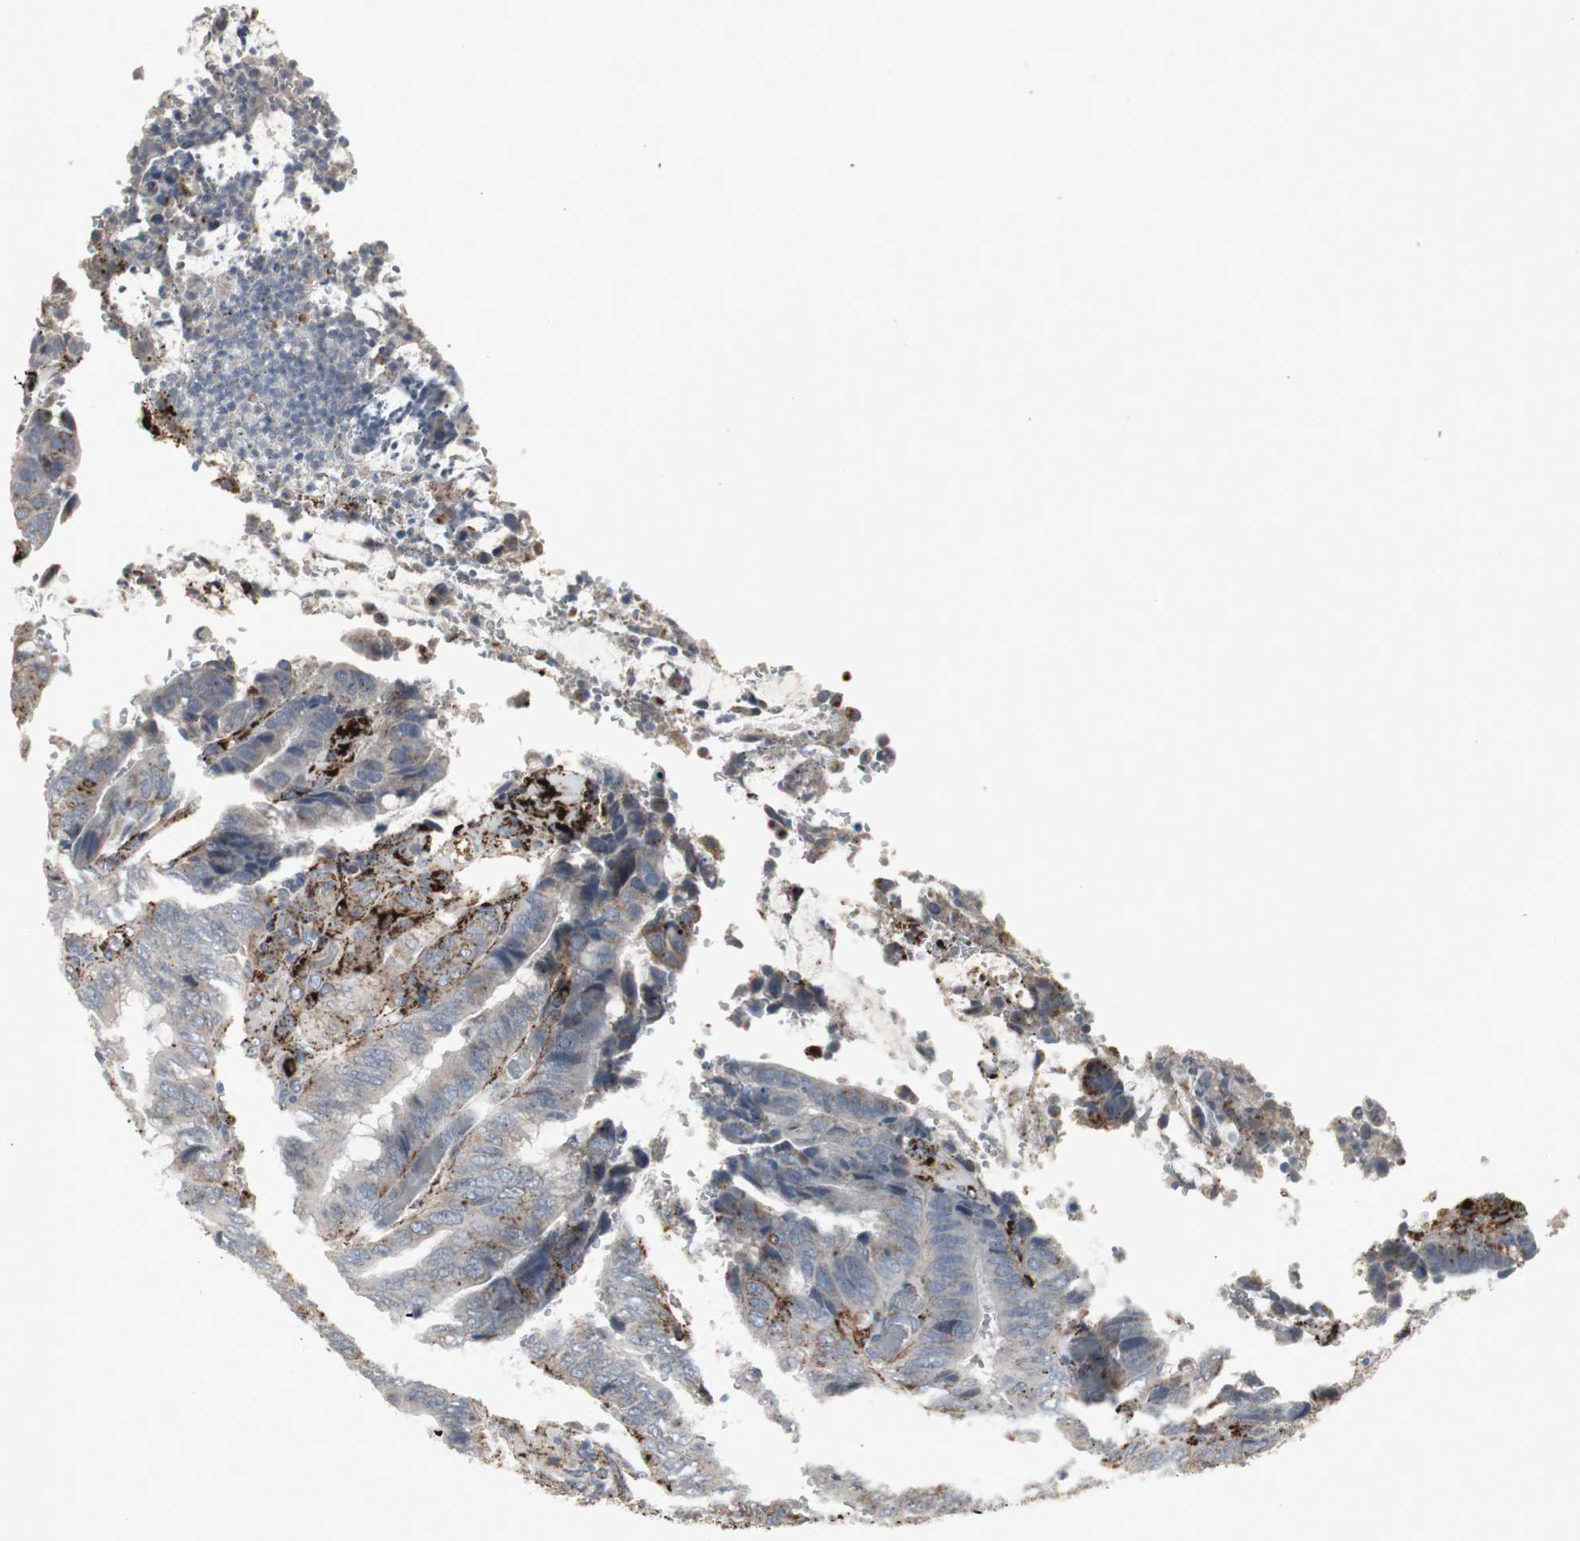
{"staining": {"intensity": "strong", "quantity": "25%-75%", "location": "cytoplasmic/membranous"}, "tissue": "colorectal cancer", "cell_type": "Tumor cells", "image_type": "cancer", "snomed": [{"axis": "morphology", "description": "Normal tissue, NOS"}, {"axis": "morphology", "description": "Adenocarcinoma, NOS"}, {"axis": "topography", "description": "Rectum"}, {"axis": "topography", "description": "Peripheral nerve tissue"}], "caption": "Protein expression analysis of colorectal cancer displays strong cytoplasmic/membranous expression in approximately 25%-75% of tumor cells.", "gene": "GBA1", "patient": {"sex": "male", "age": 92}}